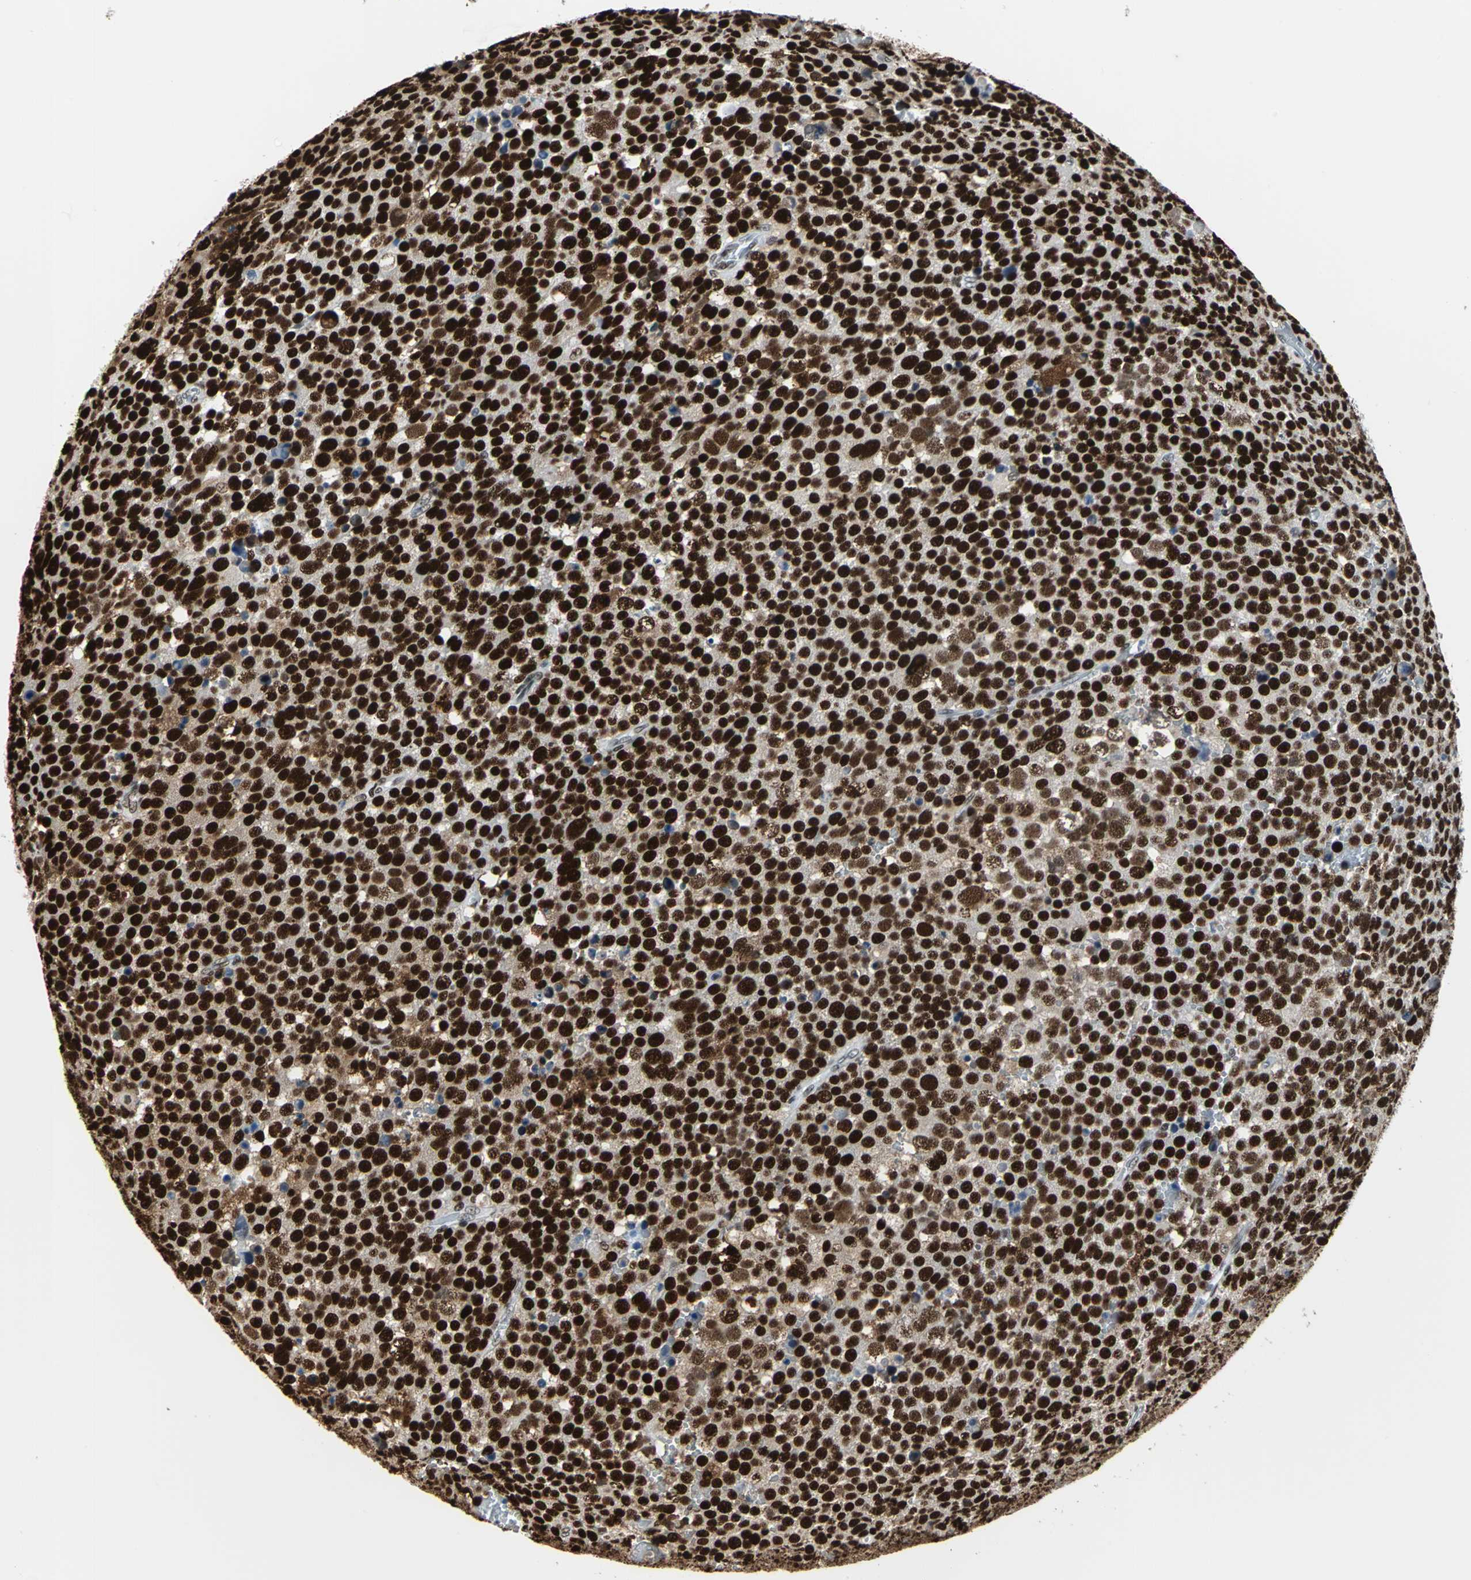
{"staining": {"intensity": "strong", "quantity": ">75%", "location": "nuclear"}, "tissue": "testis cancer", "cell_type": "Tumor cells", "image_type": "cancer", "snomed": [{"axis": "morphology", "description": "Seminoma, NOS"}, {"axis": "topography", "description": "Testis"}], "caption": "Tumor cells show high levels of strong nuclear staining in approximately >75% of cells in testis seminoma.", "gene": "HDAC2", "patient": {"sex": "male", "age": 71}}